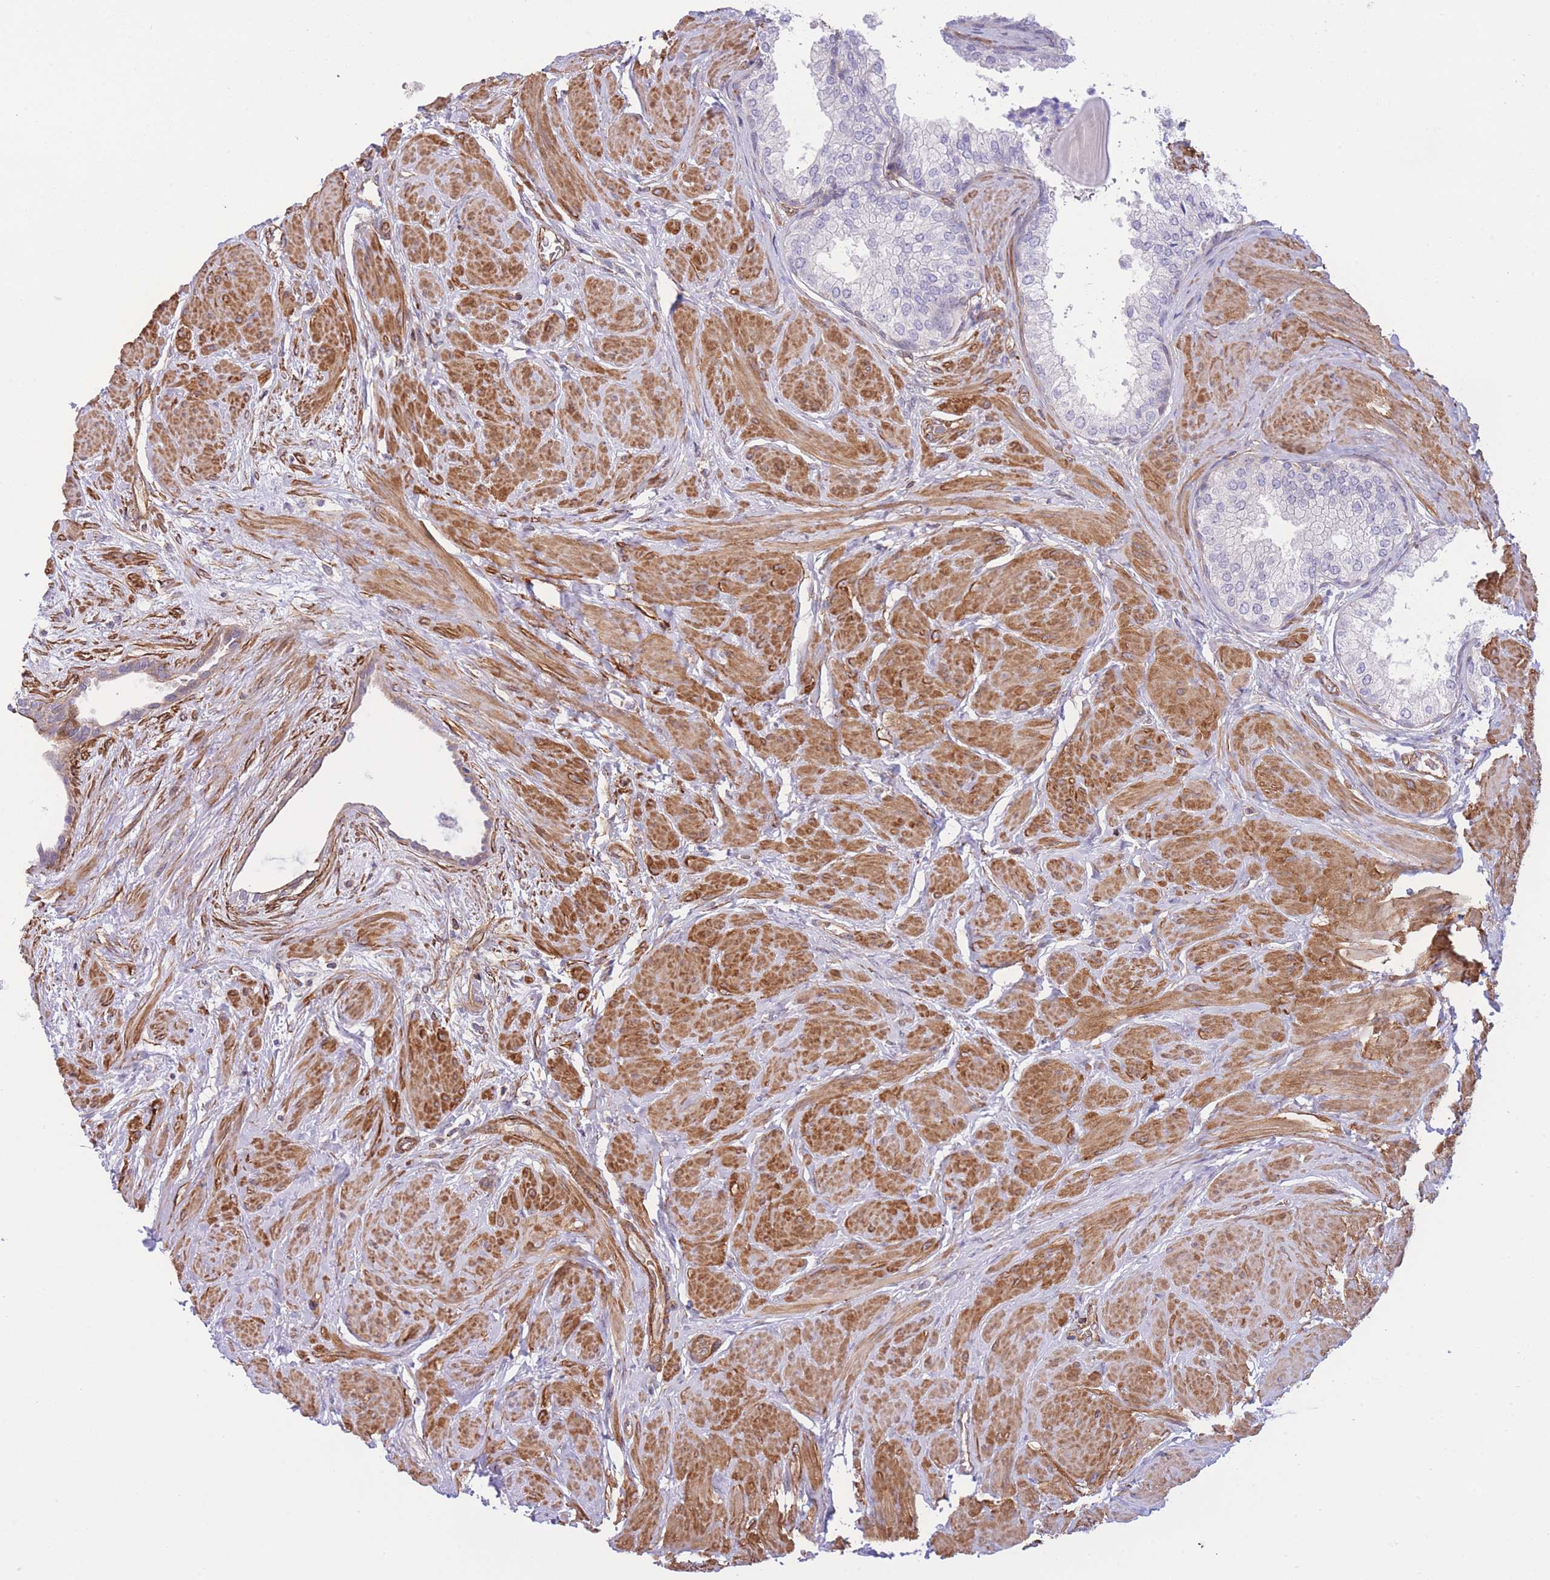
{"staining": {"intensity": "negative", "quantity": "none", "location": "none"}, "tissue": "prostate", "cell_type": "Glandular cells", "image_type": "normal", "snomed": [{"axis": "morphology", "description": "Normal tissue, NOS"}, {"axis": "topography", "description": "Prostate"}], "caption": "A high-resolution micrograph shows immunohistochemistry staining of unremarkable prostate, which exhibits no significant staining in glandular cells.", "gene": "CDC25B", "patient": {"sex": "male", "age": 48}}